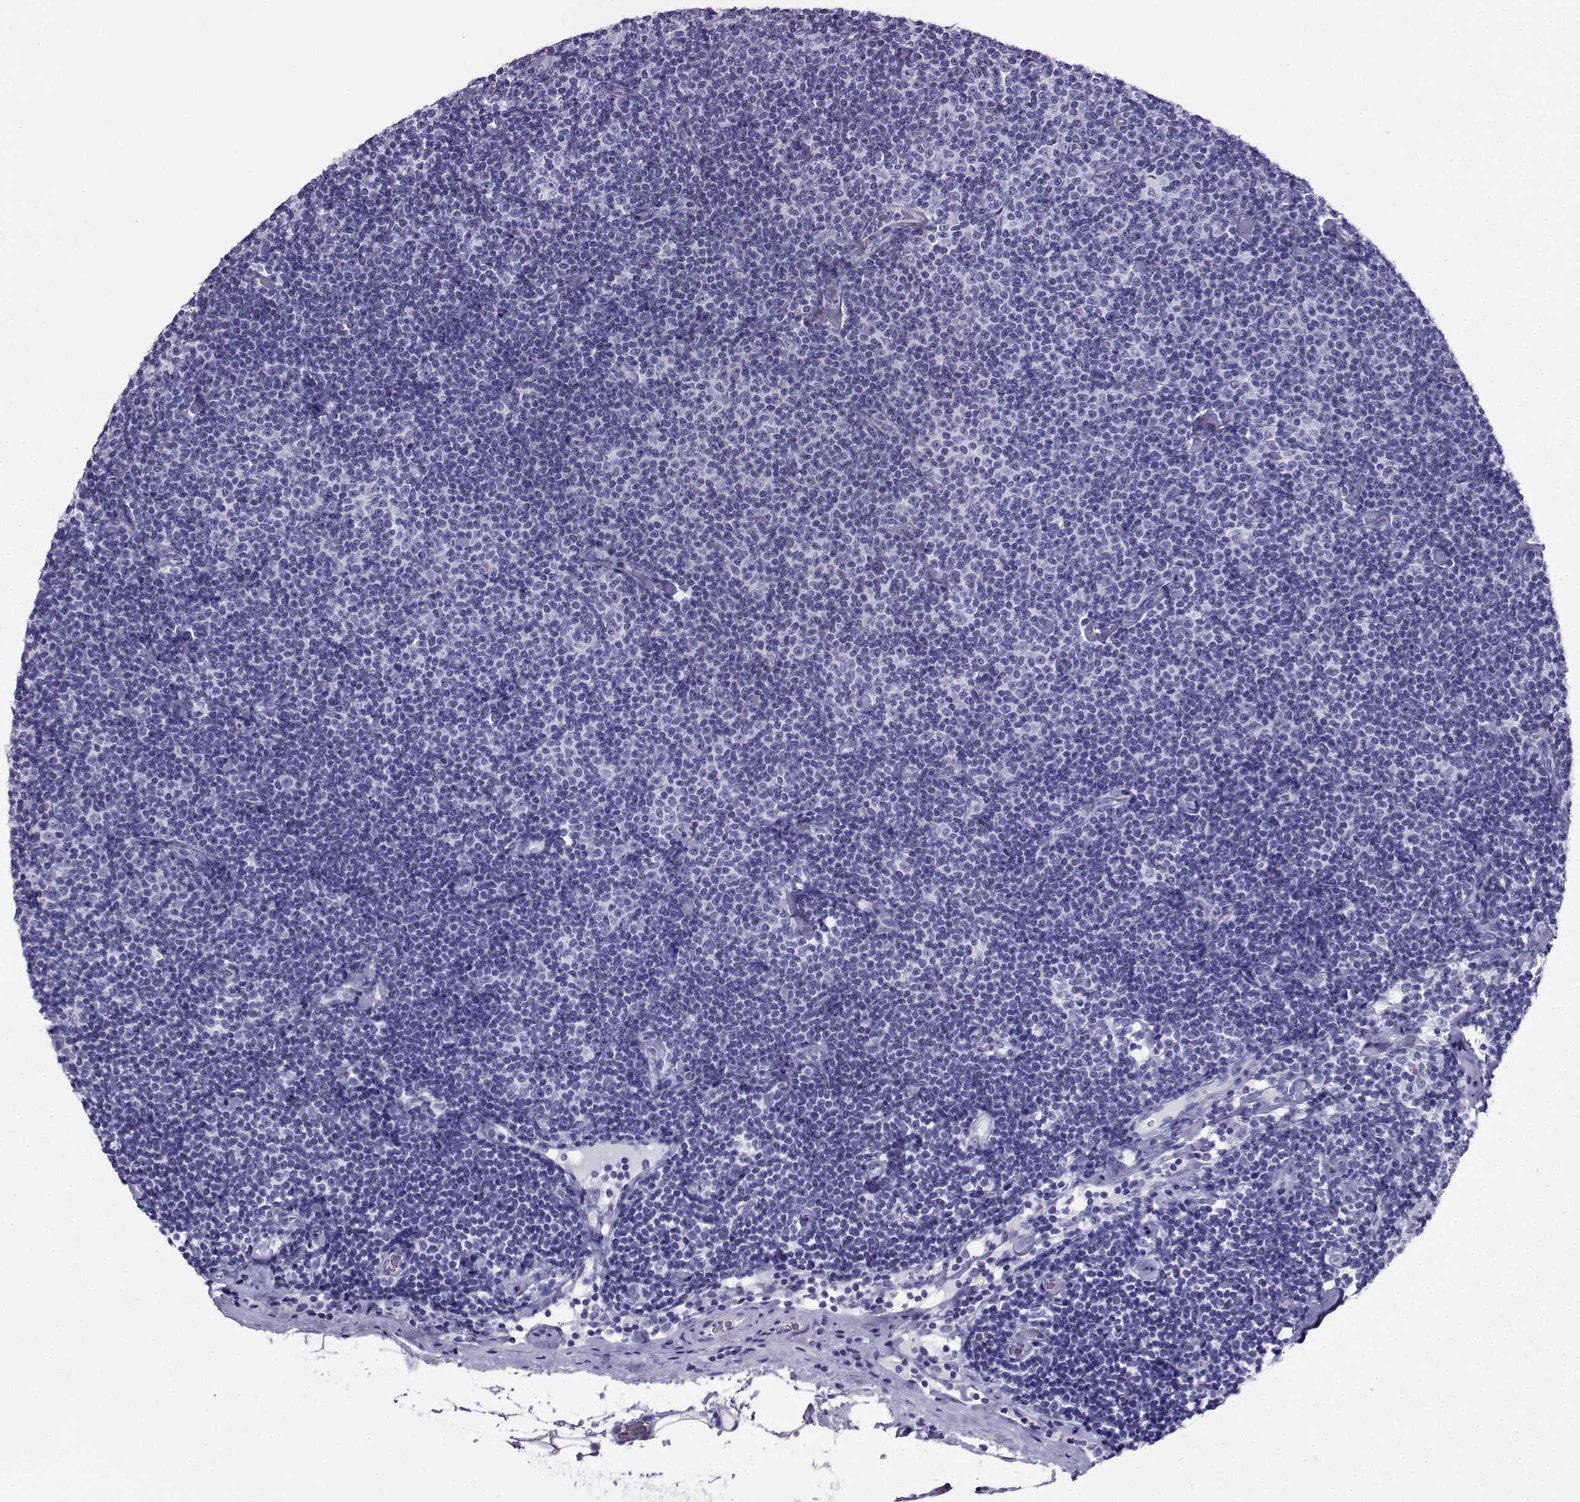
{"staining": {"intensity": "negative", "quantity": "none", "location": "none"}, "tissue": "lymphoma", "cell_type": "Tumor cells", "image_type": "cancer", "snomed": [{"axis": "morphology", "description": "Malignant lymphoma, non-Hodgkin's type, Low grade"}, {"axis": "topography", "description": "Lymph node"}], "caption": "DAB (3,3'-diaminobenzidine) immunohistochemical staining of human lymphoma demonstrates no significant positivity in tumor cells.", "gene": "CD109", "patient": {"sex": "male", "age": 81}}